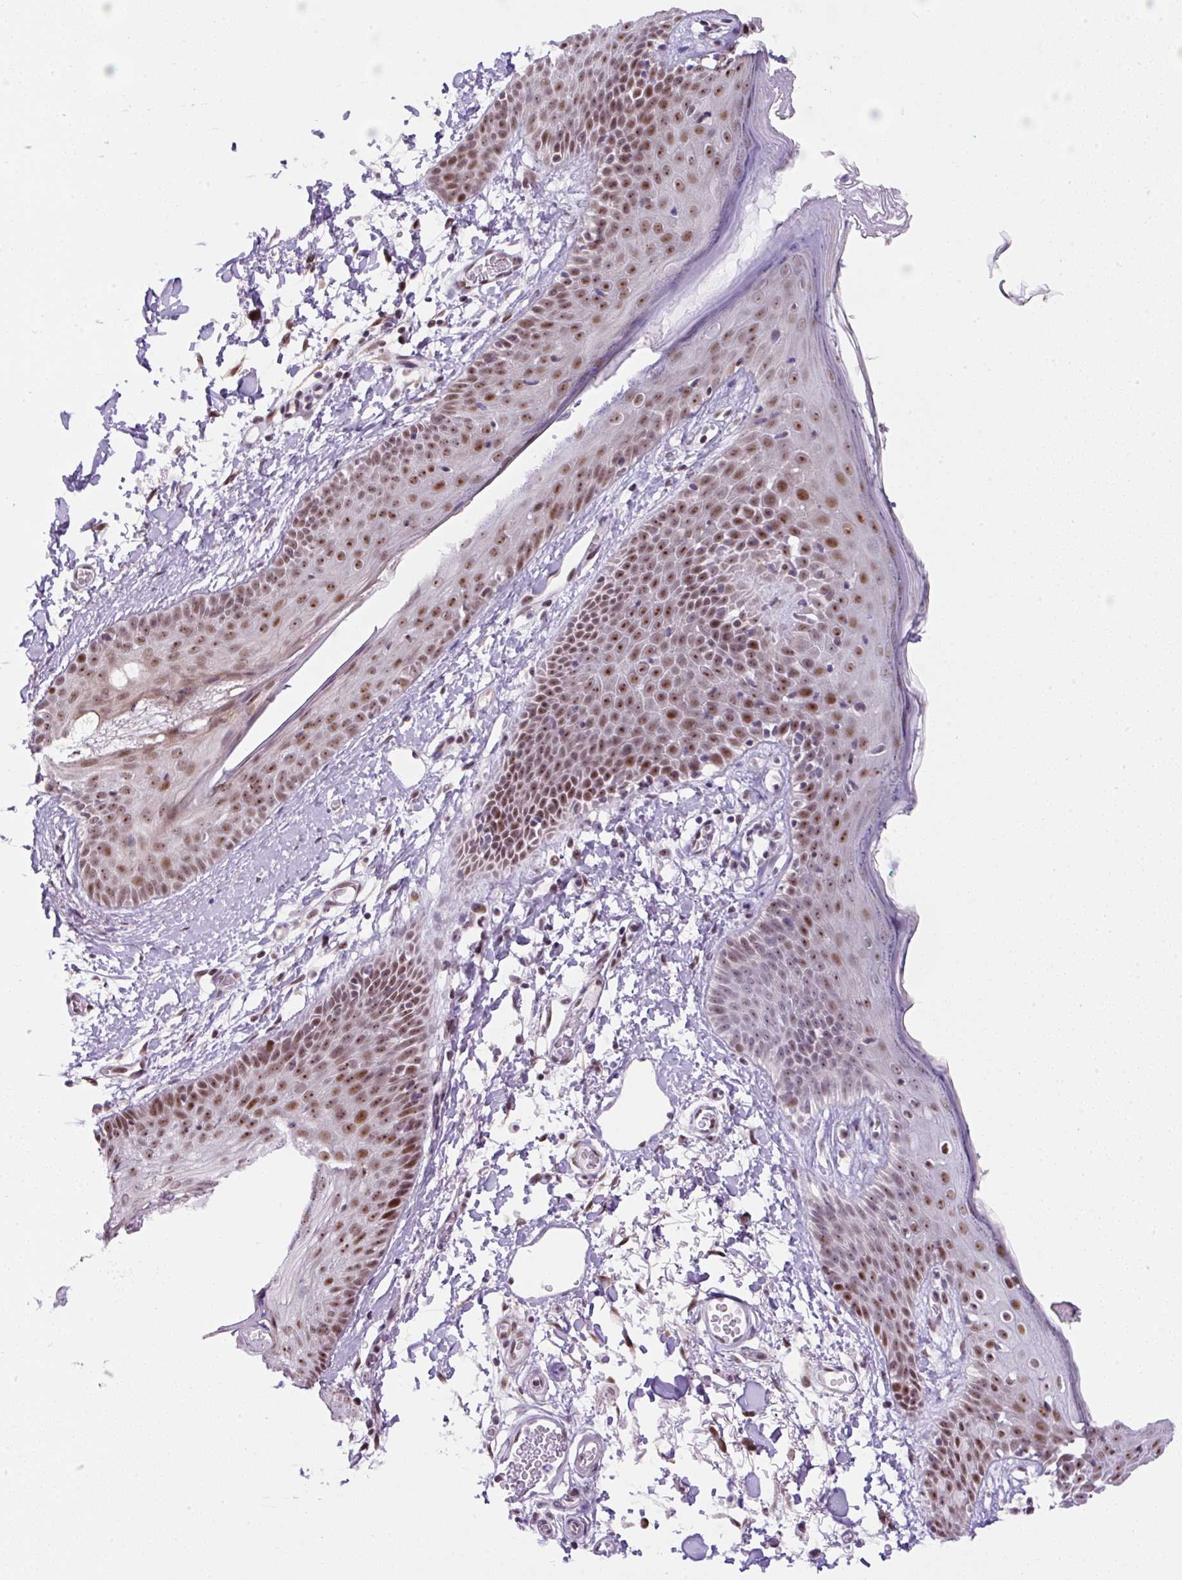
{"staining": {"intensity": "moderate", "quantity": "25%-75%", "location": "nuclear"}, "tissue": "skin", "cell_type": "Fibroblasts", "image_type": "normal", "snomed": [{"axis": "morphology", "description": "Normal tissue, NOS"}, {"axis": "topography", "description": "Skin"}], "caption": "Protein expression analysis of normal skin demonstrates moderate nuclear expression in approximately 25%-75% of fibroblasts.", "gene": "TAF1A", "patient": {"sex": "male", "age": 79}}